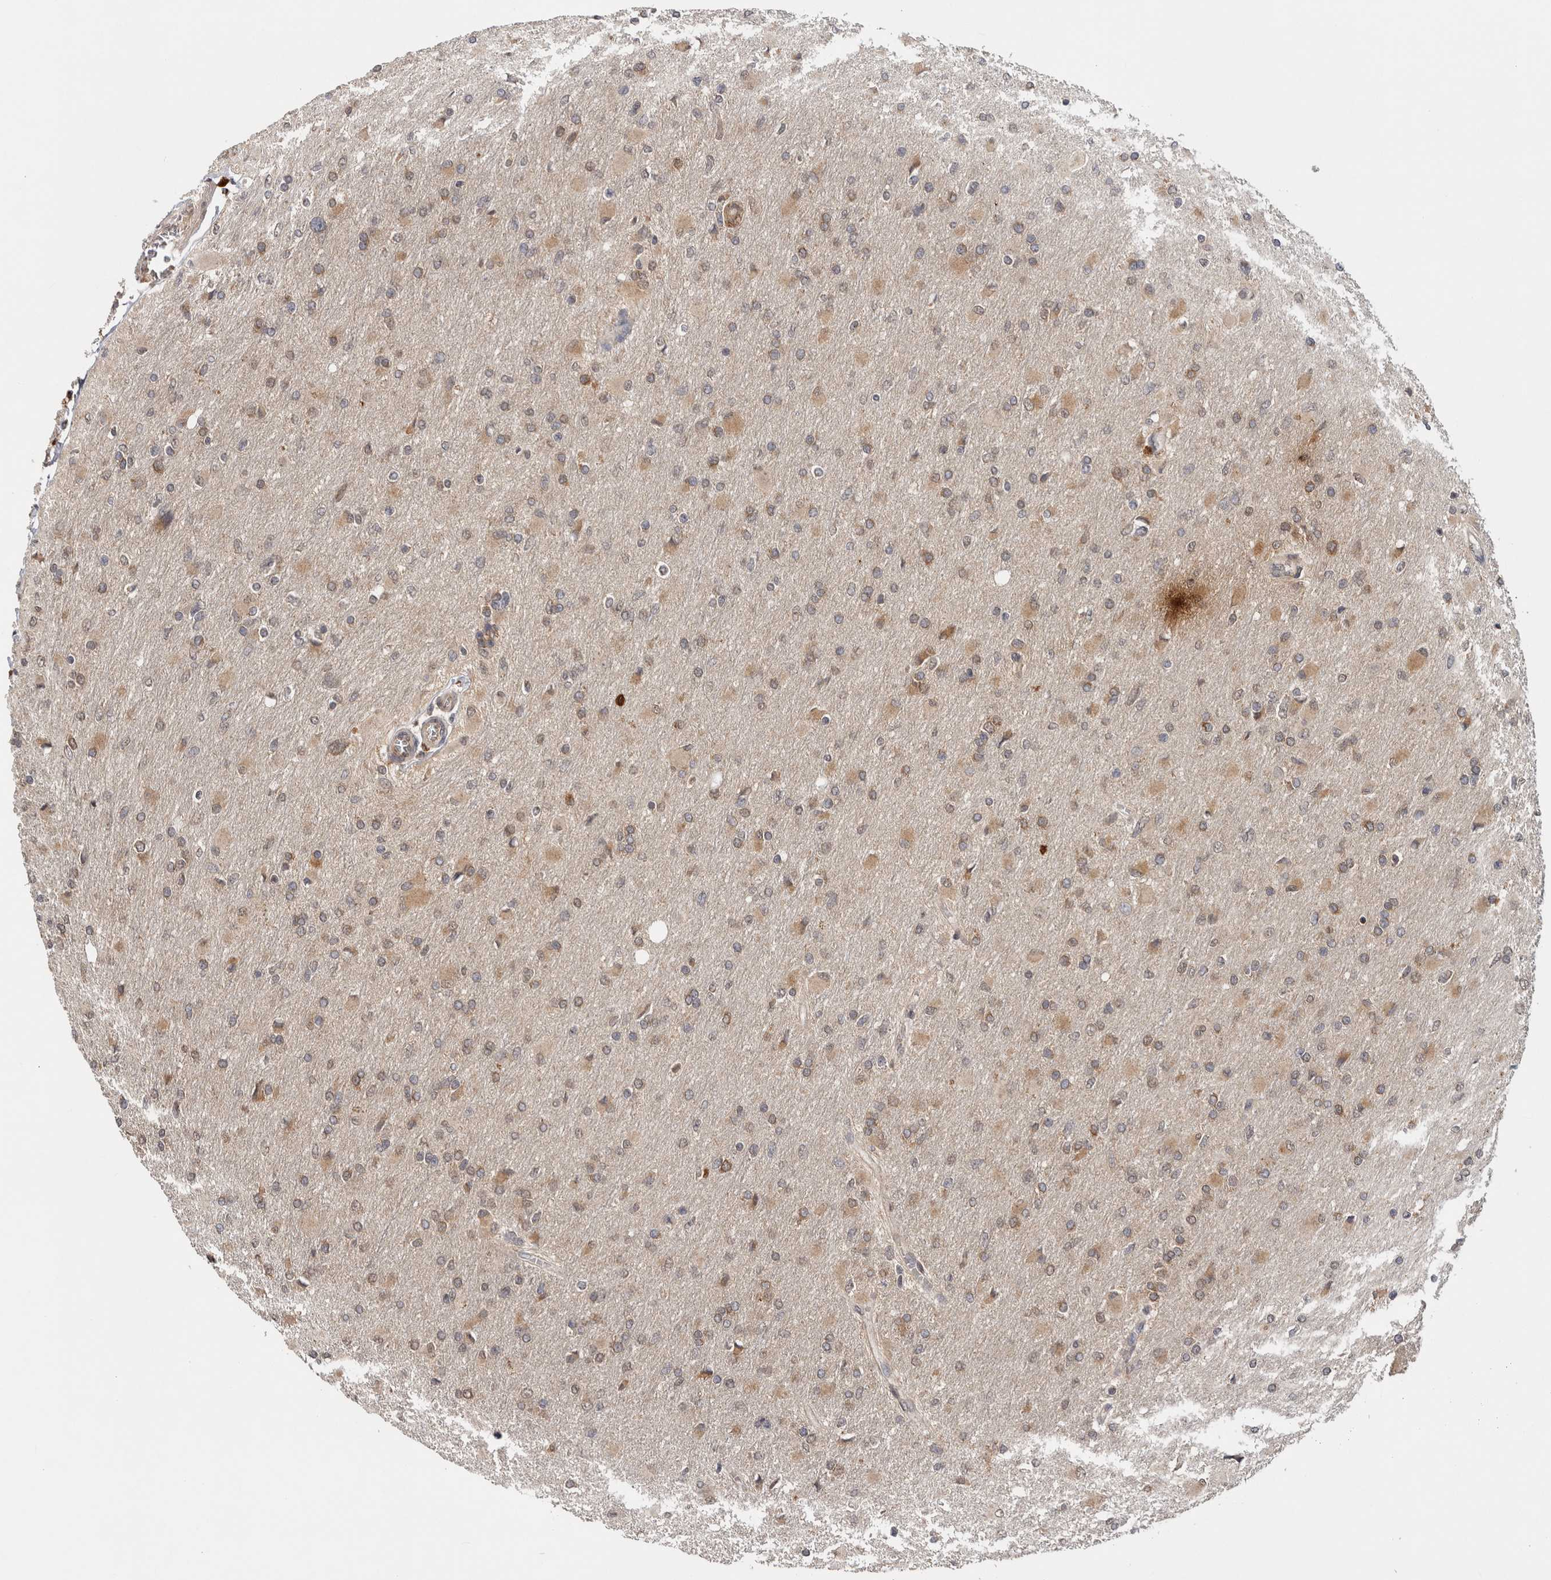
{"staining": {"intensity": "weak", "quantity": ">75%", "location": "cytoplasmic/membranous"}, "tissue": "glioma", "cell_type": "Tumor cells", "image_type": "cancer", "snomed": [{"axis": "morphology", "description": "Glioma, malignant, High grade"}, {"axis": "topography", "description": "Cerebral cortex"}], "caption": "Human malignant glioma (high-grade) stained with a brown dye exhibits weak cytoplasmic/membranous positive staining in about >75% of tumor cells.", "gene": "HMOX2", "patient": {"sex": "female", "age": 36}}